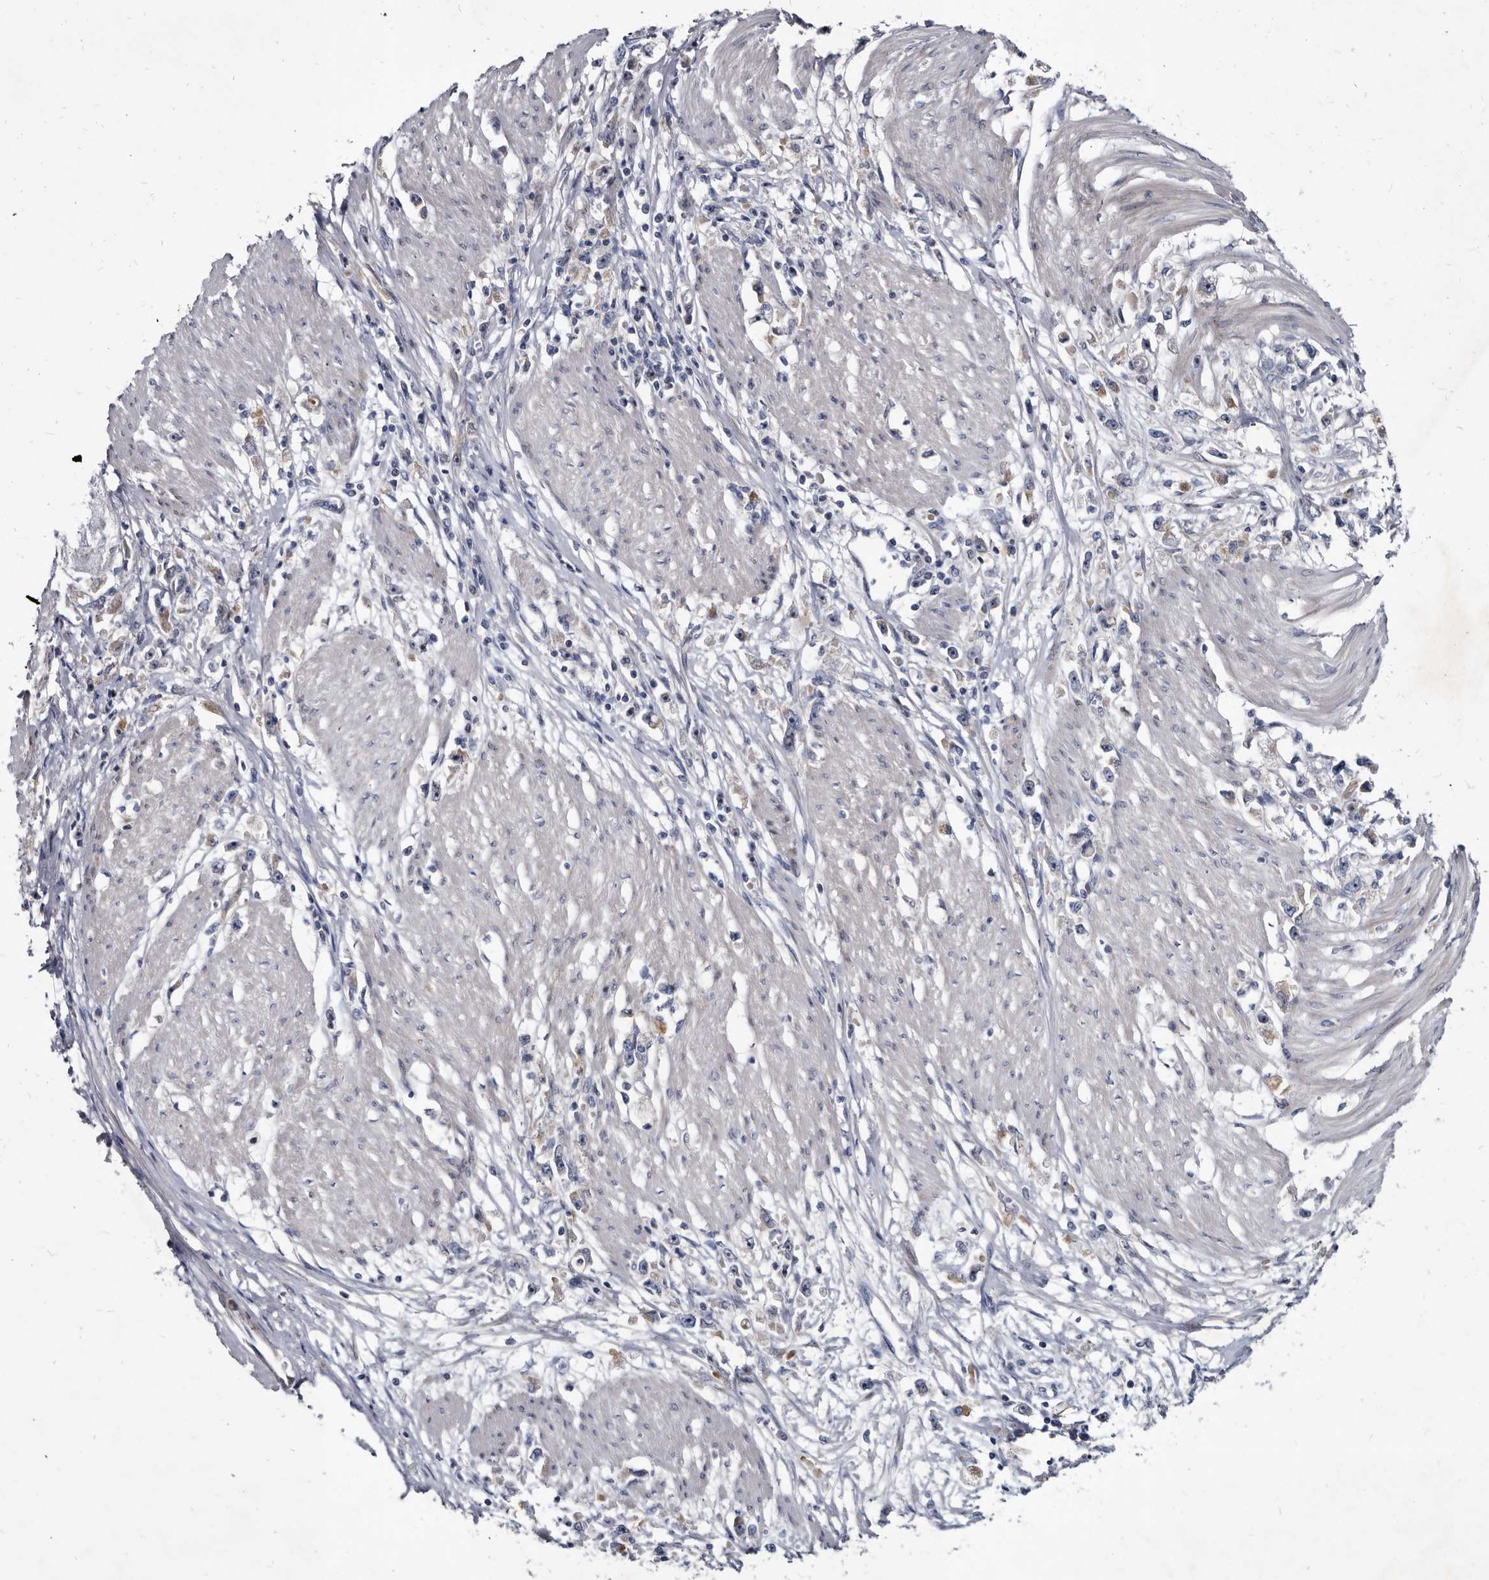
{"staining": {"intensity": "negative", "quantity": "none", "location": "none"}, "tissue": "stomach cancer", "cell_type": "Tumor cells", "image_type": "cancer", "snomed": [{"axis": "morphology", "description": "Adenocarcinoma, NOS"}, {"axis": "topography", "description": "Stomach"}], "caption": "Tumor cells show no significant positivity in adenocarcinoma (stomach). (Immunohistochemistry (ihc), brightfield microscopy, high magnification).", "gene": "PRSS8", "patient": {"sex": "female", "age": 59}}